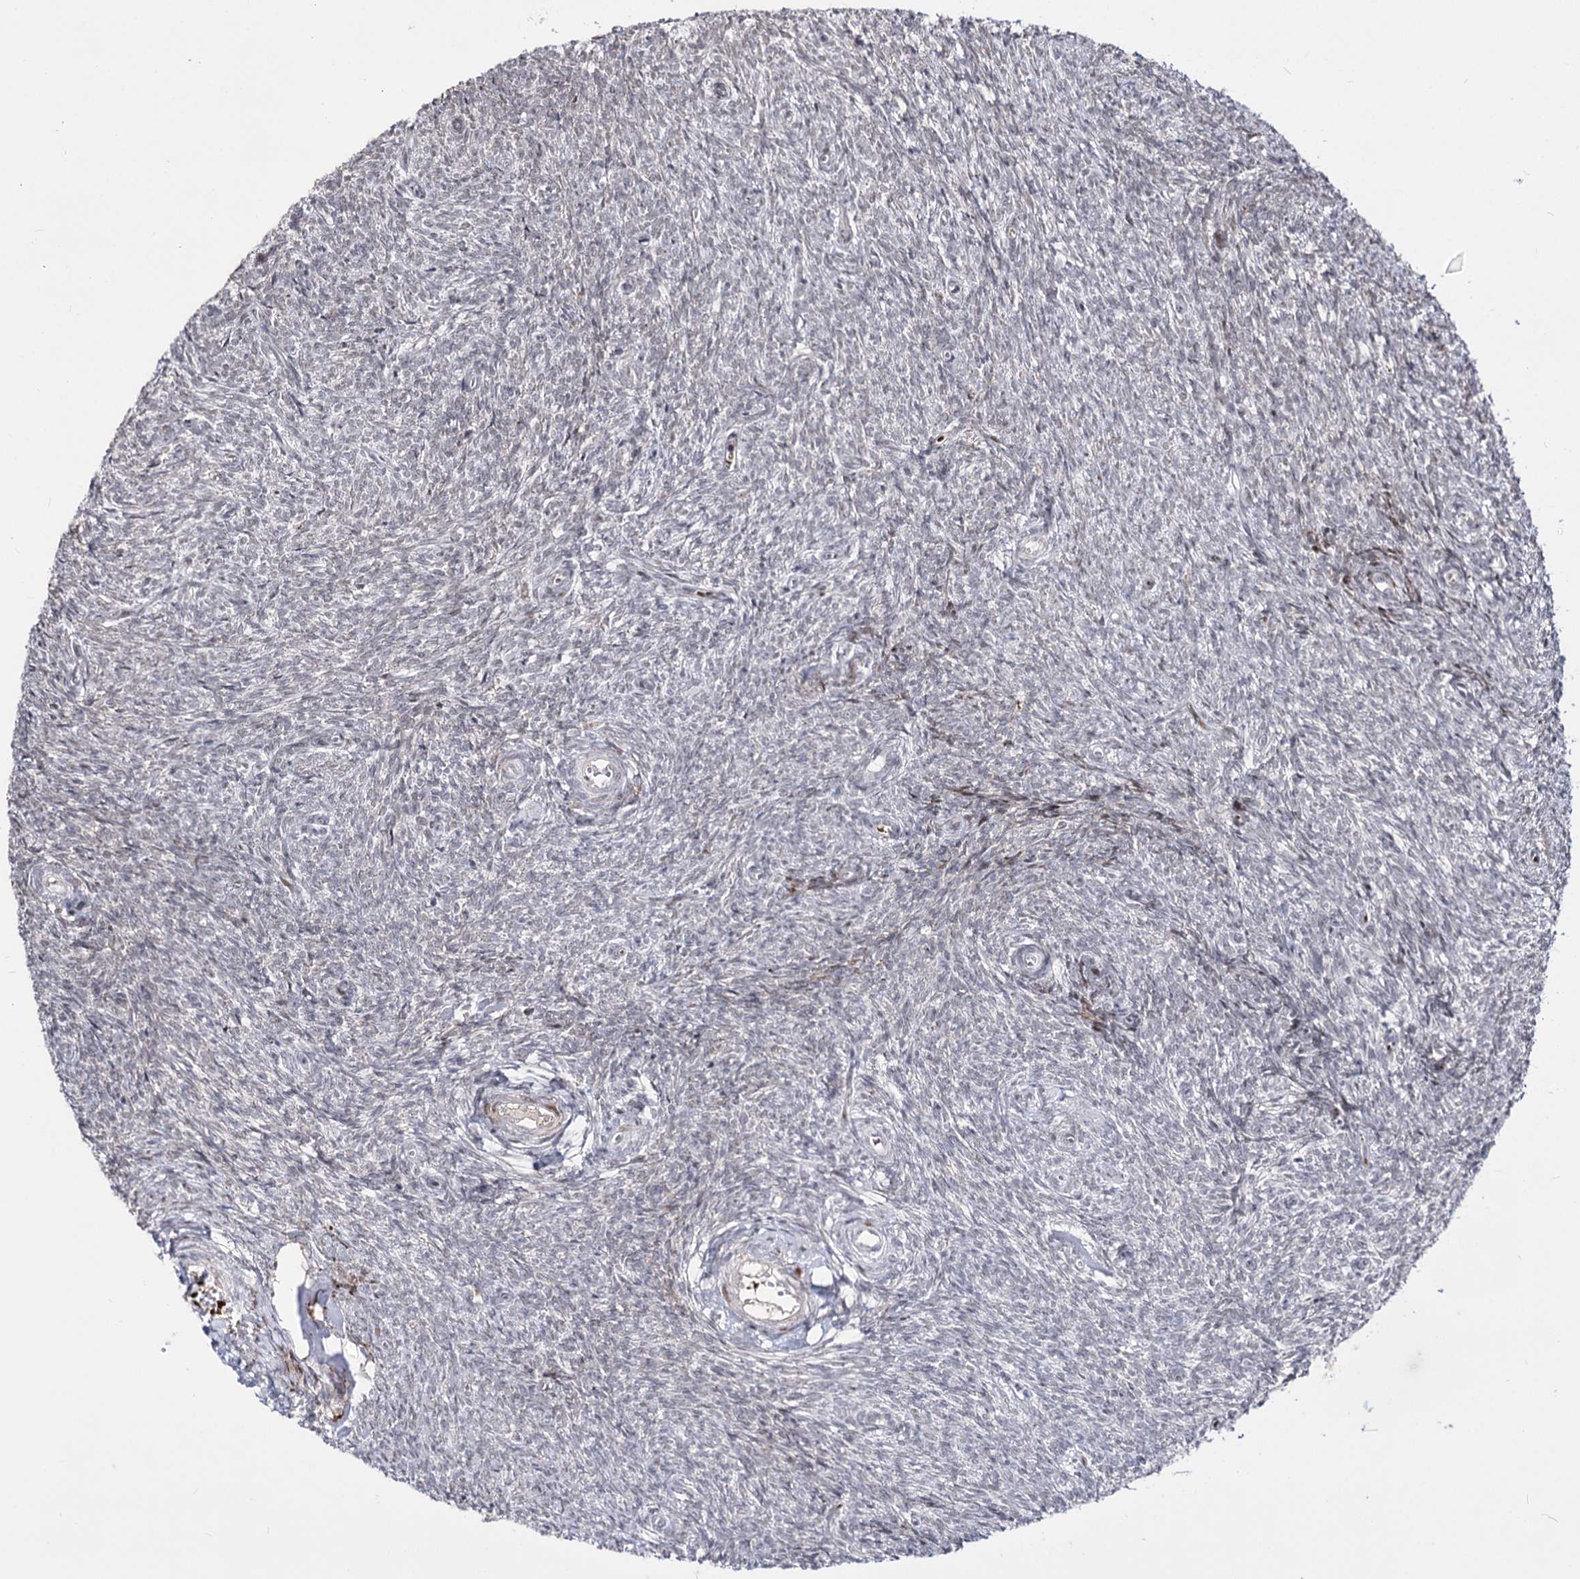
{"staining": {"intensity": "negative", "quantity": "none", "location": "none"}, "tissue": "ovary", "cell_type": "Ovarian stroma cells", "image_type": "normal", "snomed": [{"axis": "morphology", "description": "Normal tissue, NOS"}, {"axis": "topography", "description": "Ovary"}], "caption": "High power microscopy histopathology image of an immunohistochemistry (IHC) histopathology image of benign ovary, revealing no significant positivity in ovarian stroma cells.", "gene": "STOX1", "patient": {"sex": "female", "age": 44}}